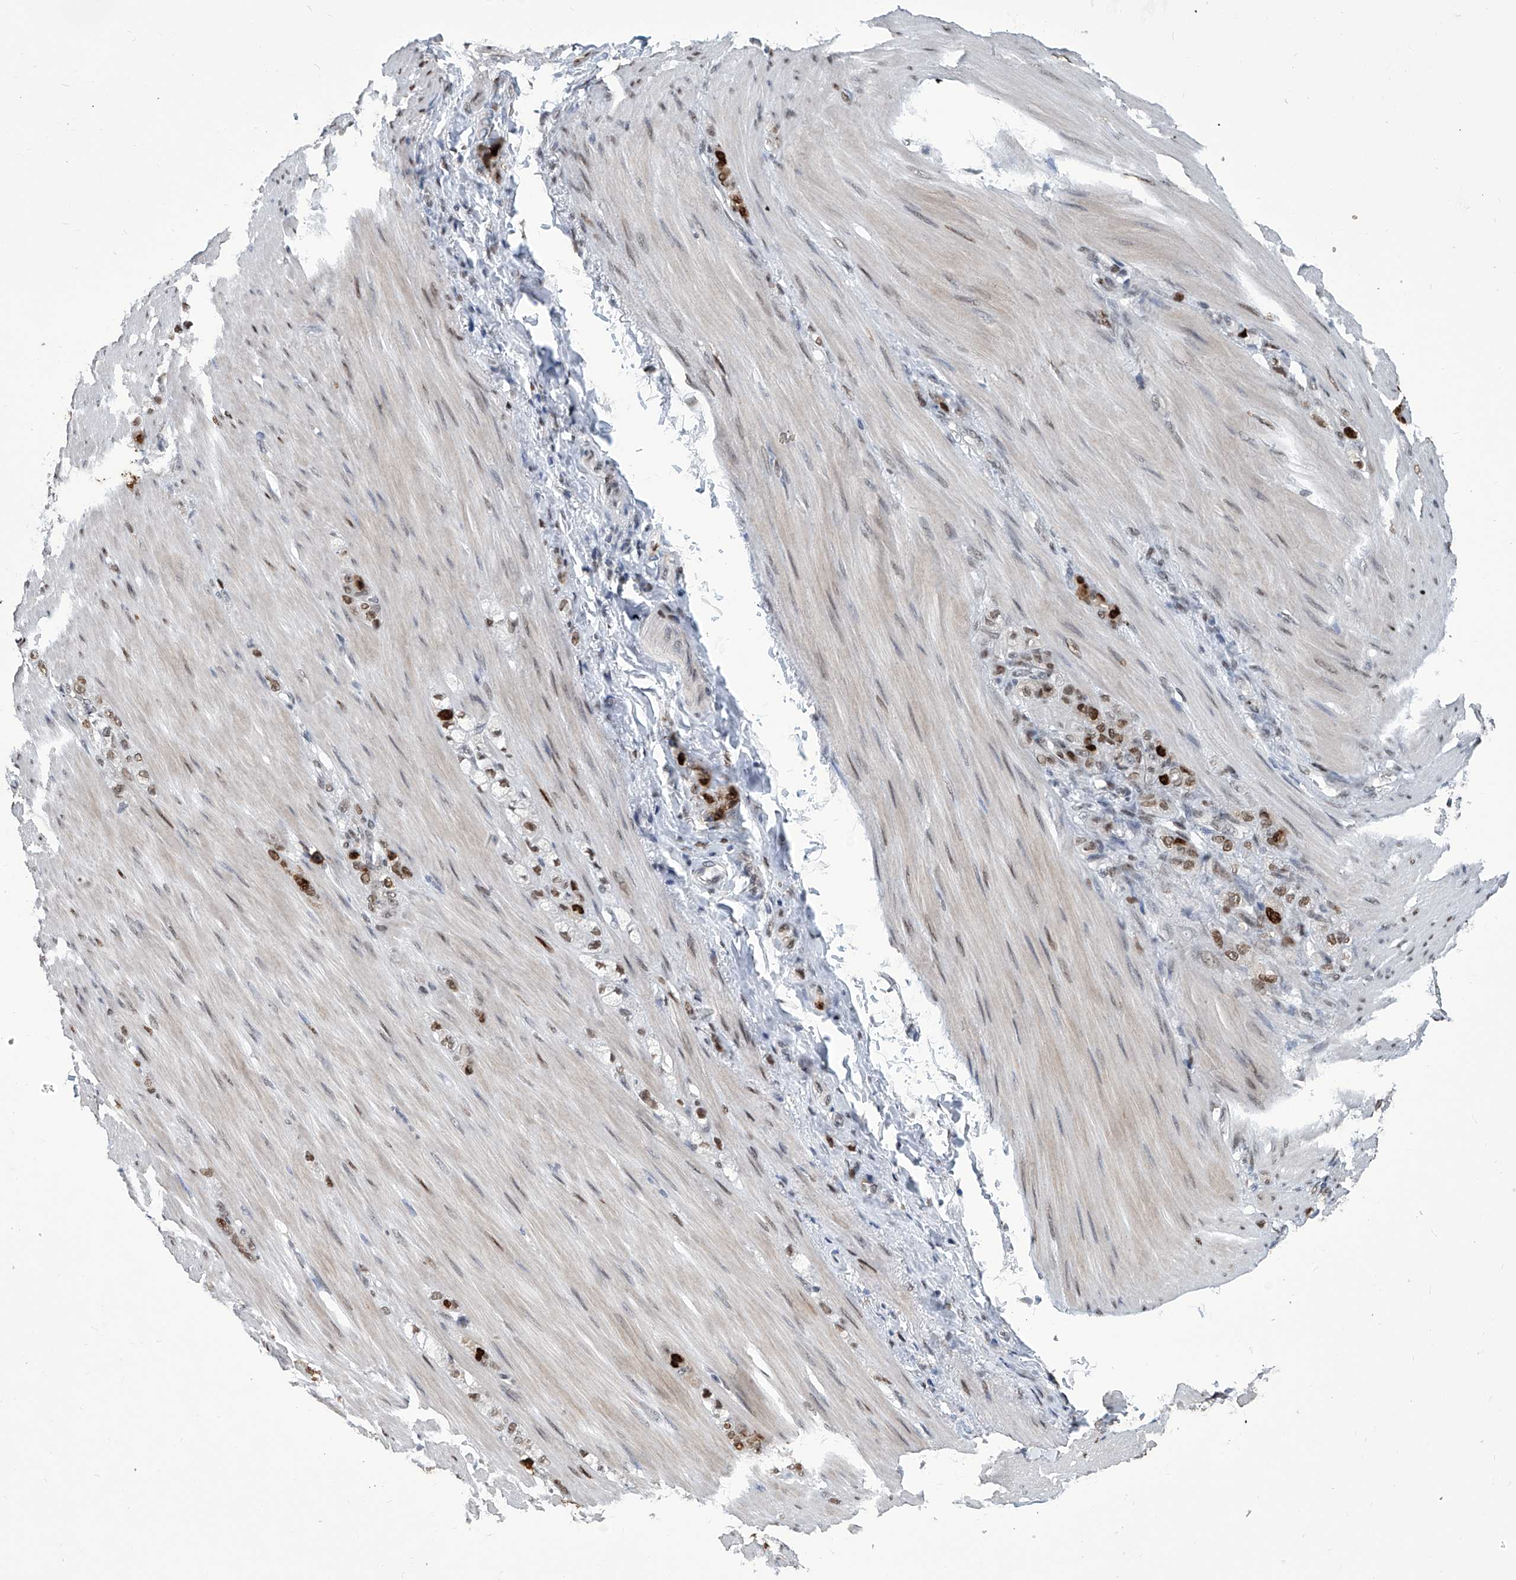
{"staining": {"intensity": "strong", "quantity": ">75%", "location": "nuclear"}, "tissue": "stomach cancer", "cell_type": "Tumor cells", "image_type": "cancer", "snomed": [{"axis": "morphology", "description": "Normal tissue, NOS"}, {"axis": "morphology", "description": "Adenocarcinoma, NOS"}, {"axis": "topography", "description": "Stomach"}], "caption": "Immunohistochemical staining of human stomach adenocarcinoma exhibits high levels of strong nuclear protein positivity in about >75% of tumor cells.", "gene": "PCNA", "patient": {"sex": "male", "age": 82}}